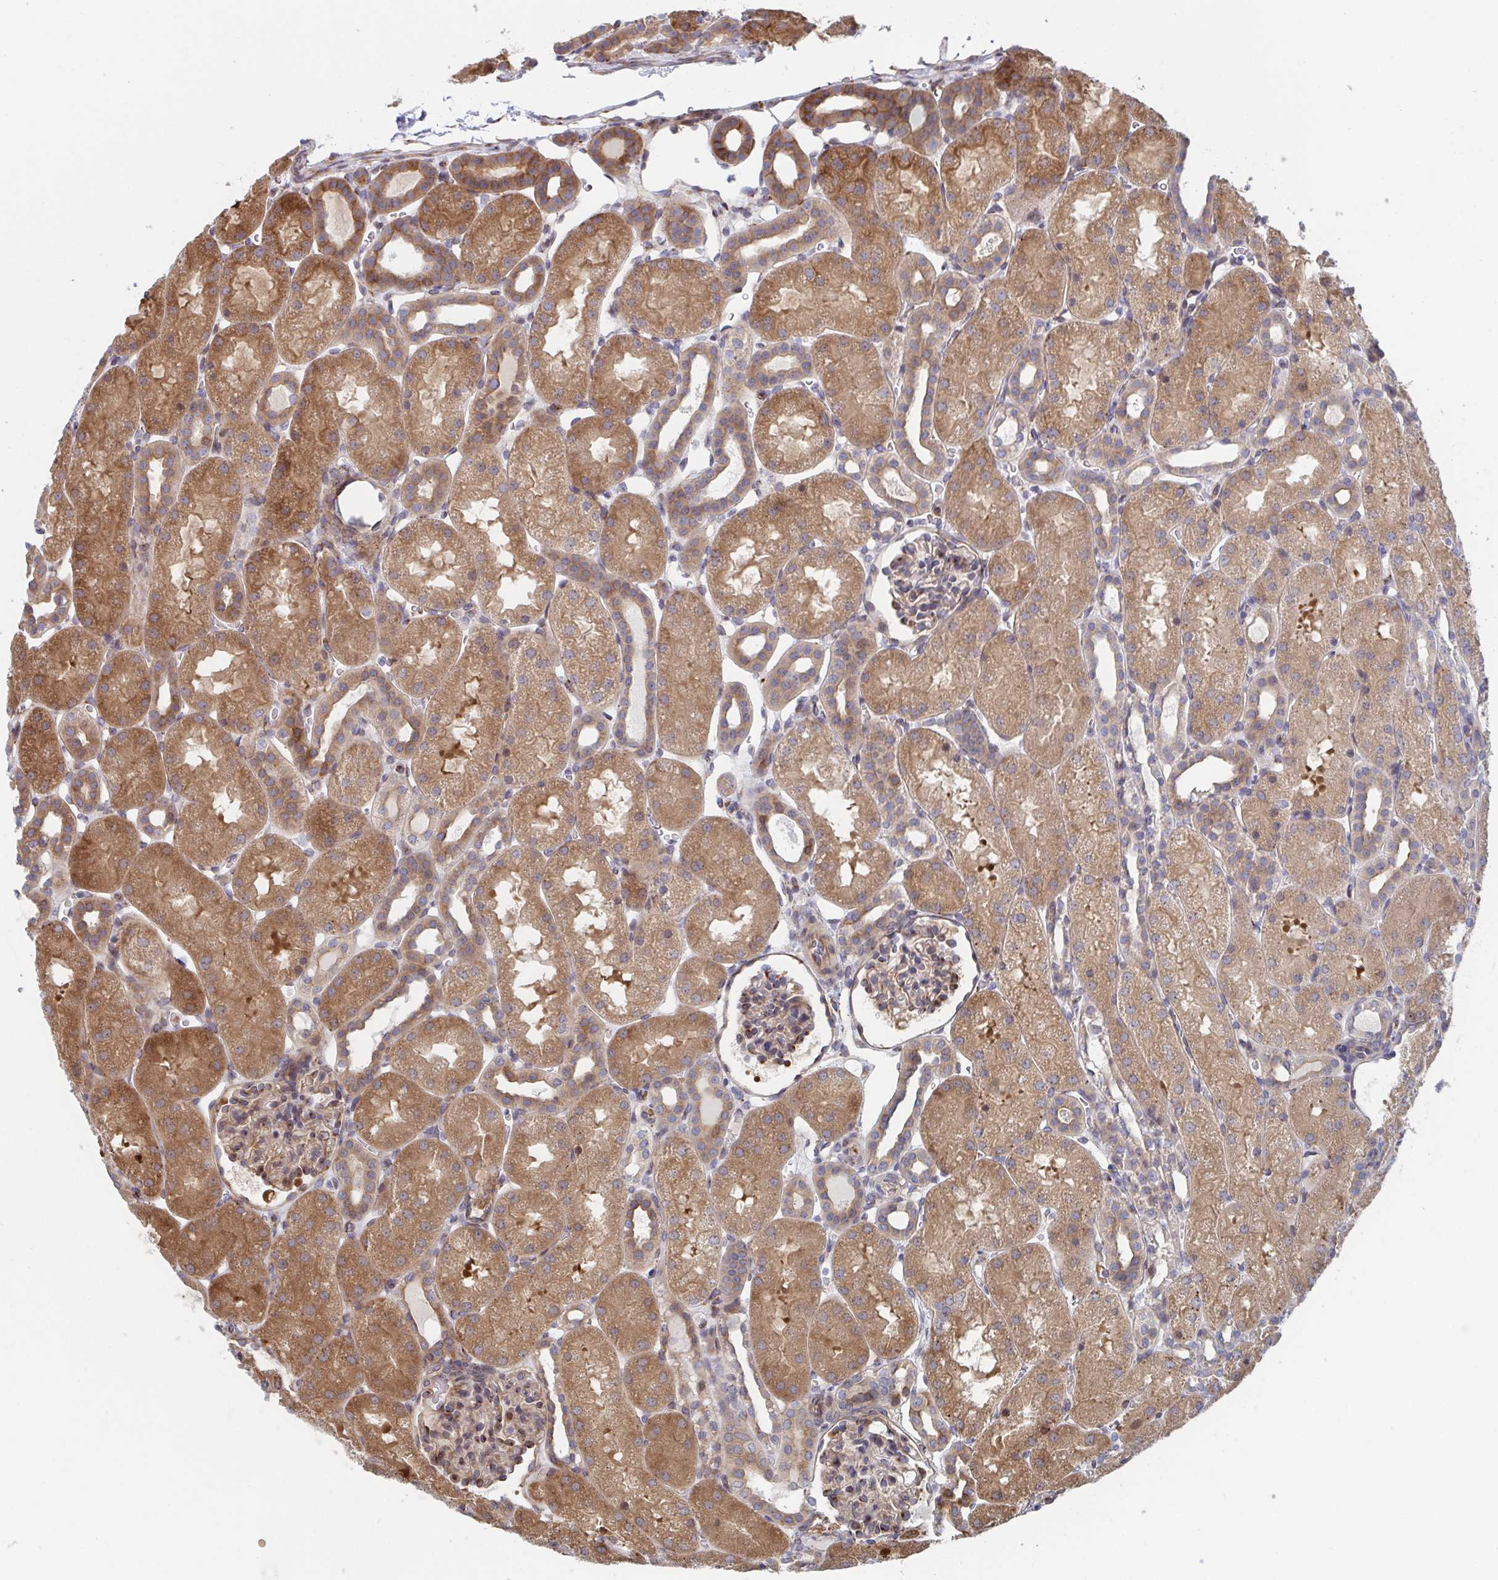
{"staining": {"intensity": "strong", "quantity": "25%-75%", "location": "cytoplasmic/membranous"}, "tissue": "kidney", "cell_type": "Cells in glomeruli", "image_type": "normal", "snomed": [{"axis": "morphology", "description": "Normal tissue, NOS"}, {"axis": "topography", "description": "Kidney"}], "caption": "A high amount of strong cytoplasmic/membranous positivity is seen in approximately 25%-75% of cells in glomeruli in normal kidney. (Stains: DAB (3,3'-diaminobenzidine) in brown, nuclei in blue, Microscopy: brightfield microscopy at high magnification).", "gene": "FJX1", "patient": {"sex": "male", "age": 2}}